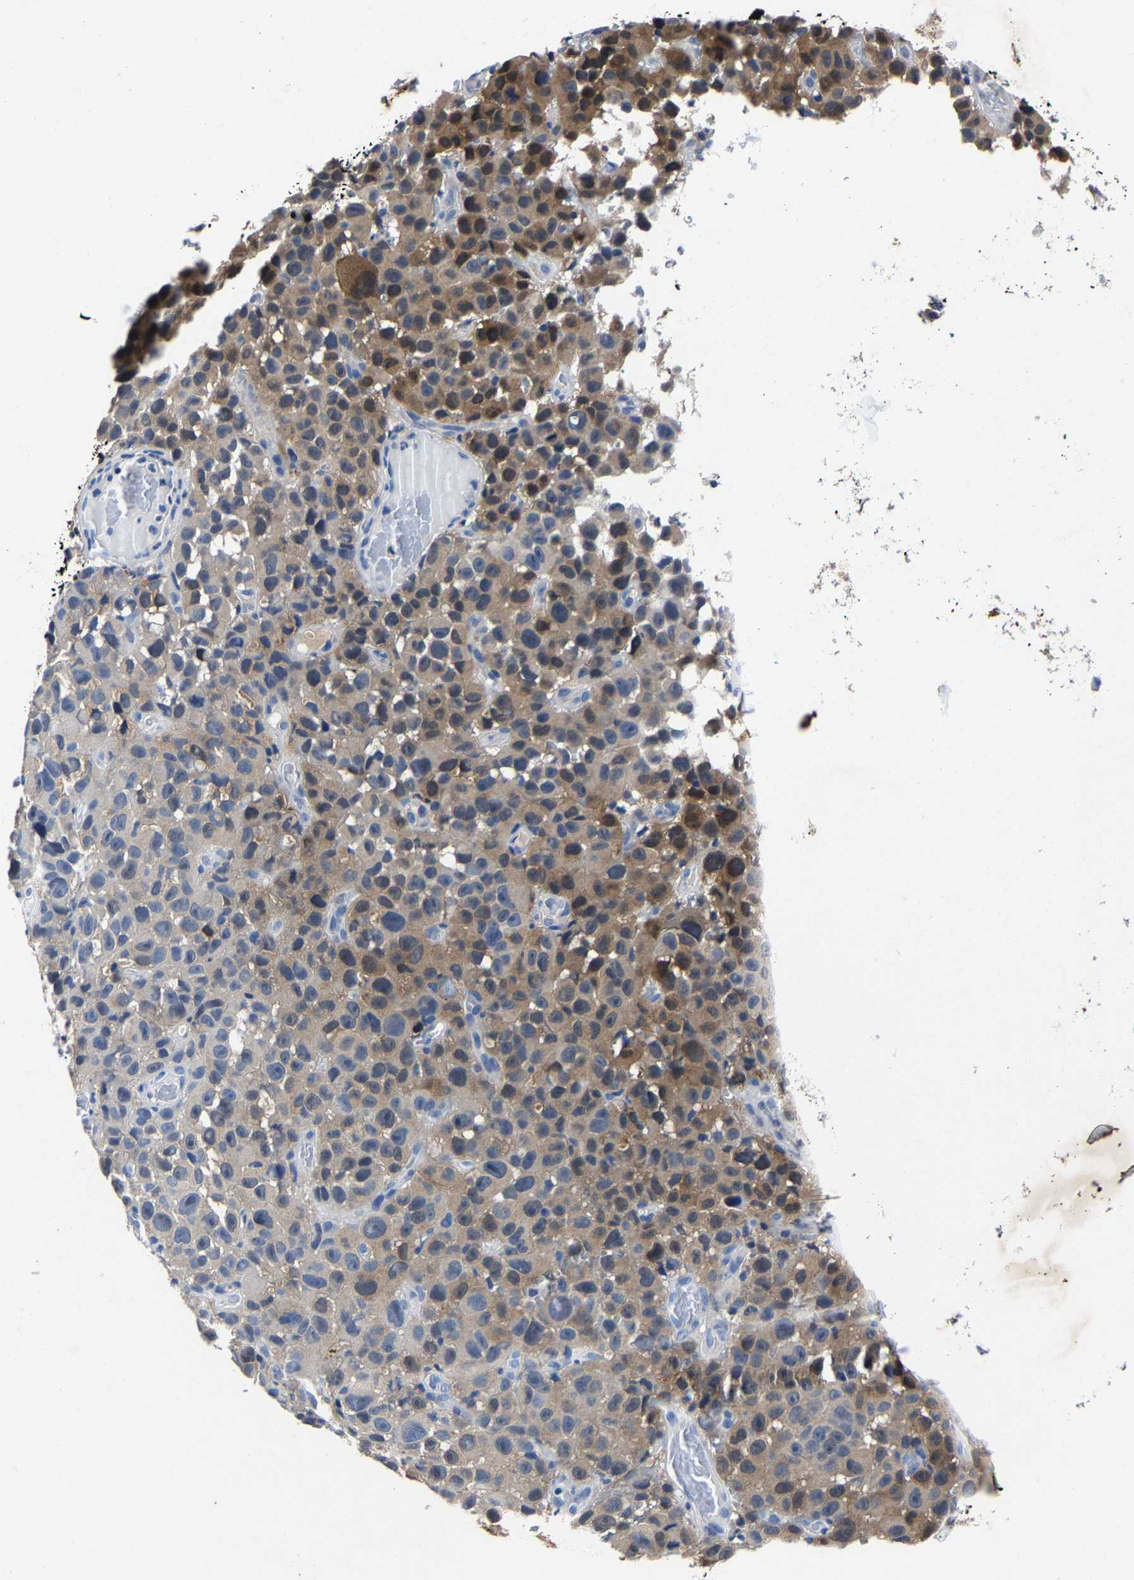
{"staining": {"intensity": "weak", "quantity": "25%-75%", "location": "cytoplasmic/membranous"}, "tissue": "melanoma", "cell_type": "Tumor cells", "image_type": "cancer", "snomed": [{"axis": "morphology", "description": "Malignant melanoma, NOS"}, {"axis": "topography", "description": "Skin"}], "caption": "IHC image of neoplastic tissue: malignant melanoma stained using IHC demonstrates low levels of weak protein expression localized specifically in the cytoplasmic/membranous of tumor cells, appearing as a cytoplasmic/membranous brown color.", "gene": "PSPH", "patient": {"sex": "female", "age": 82}}